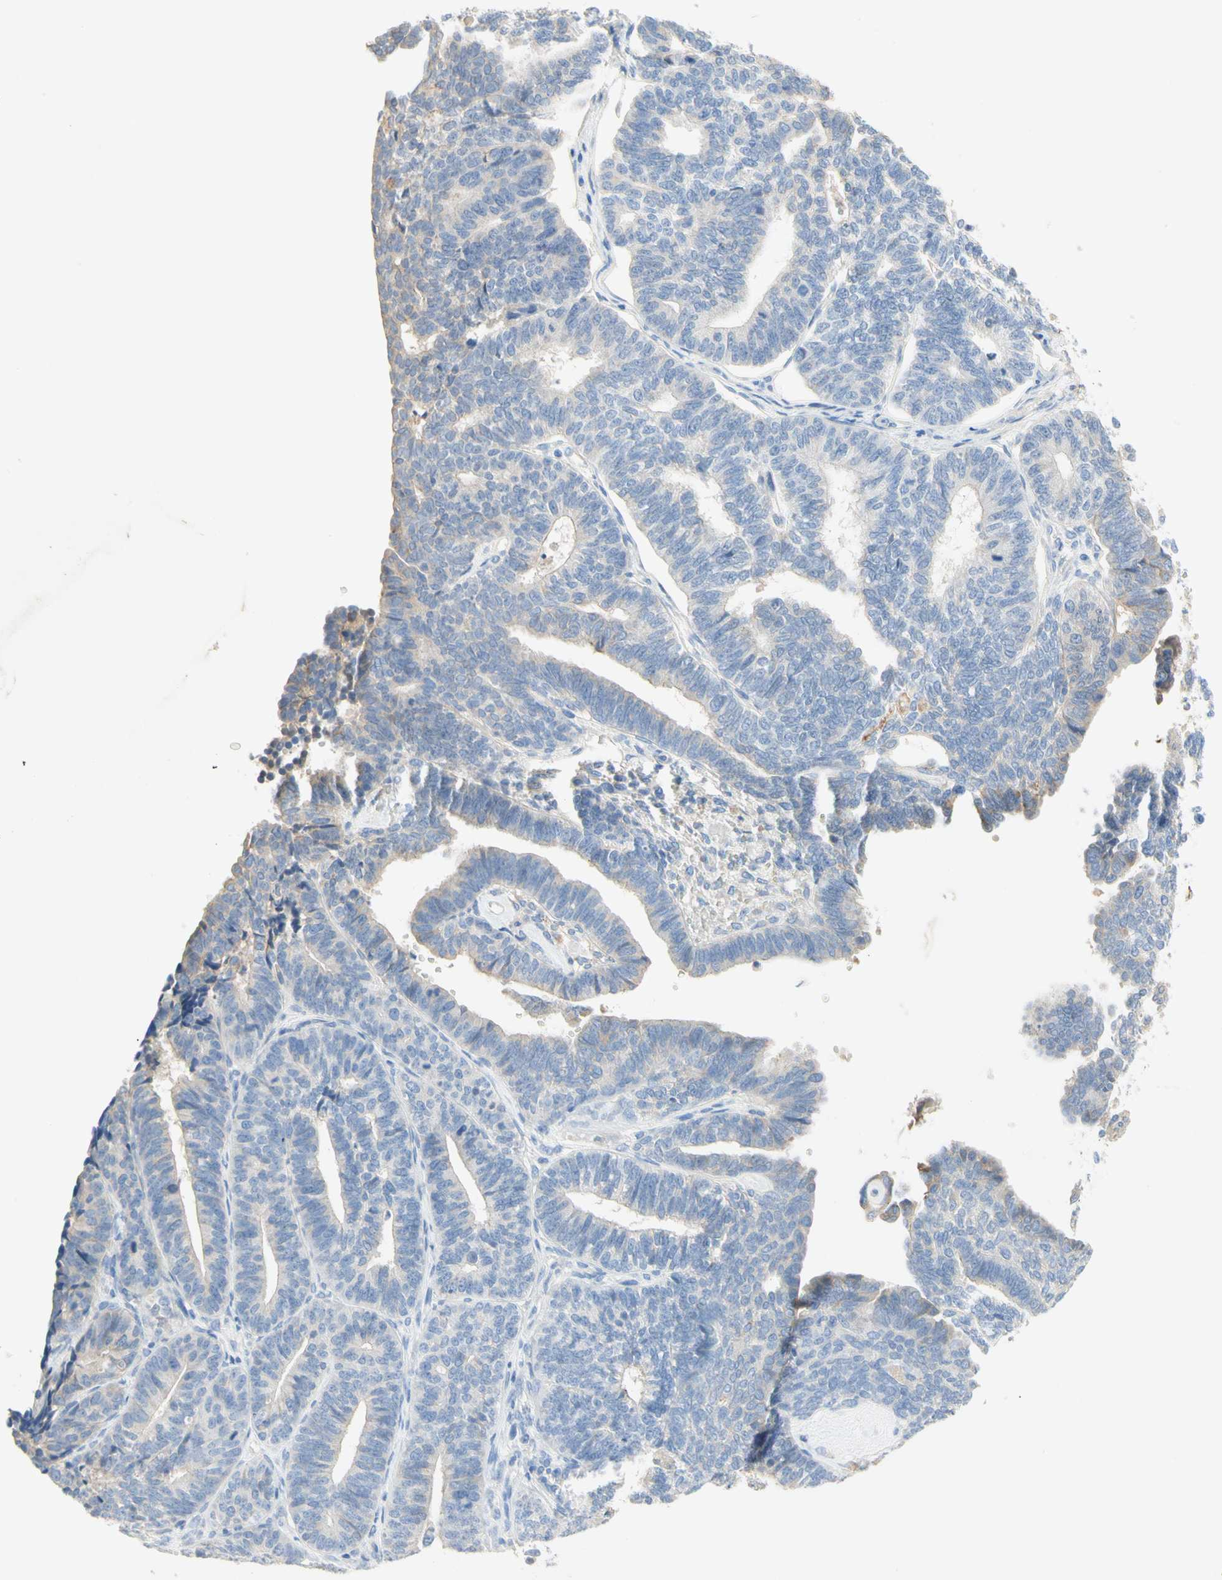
{"staining": {"intensity": "weak", "quantity": "<25%", "location": "cytoplasmic/membranous"}, "tissue": "endometrial cancer", "cell_type": "Tumor cells", "image_type": "cancer", "snomed": [{"axis": "morphology", "description": "Adenocarcinoma, NOS"}, {"axis": "topography", "description": "Endometrium"}], "caption": "High power microscopy micrograph of an immunohistochemistry image of endometrial adenocarcinoma, revealing no significant staining in tumor cells. Nuclei are stained in blue.", "gene": "NECTIN4", "patient": {"sex": "female", "age": 70}}